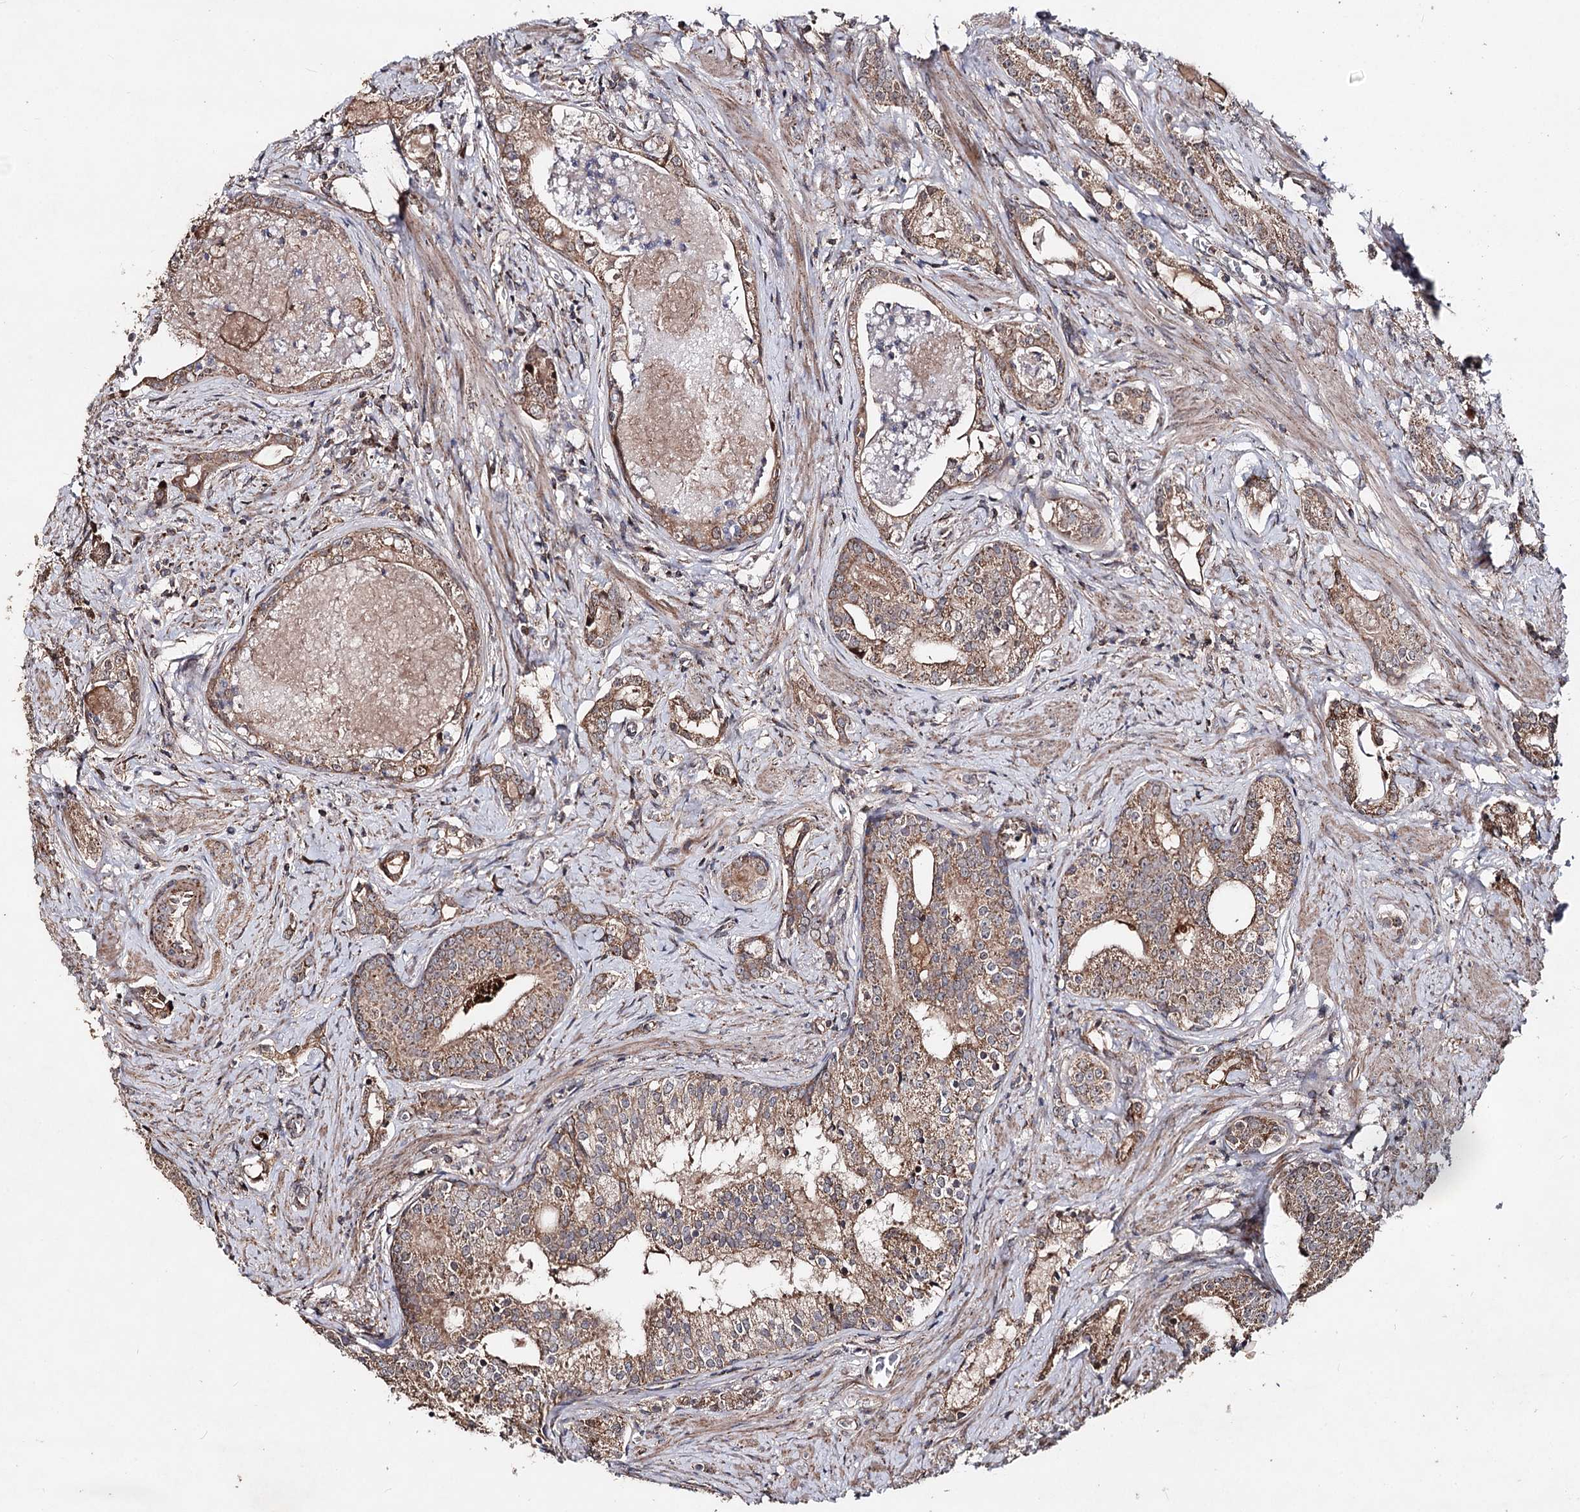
{"staining": {"intensity": "moderate", "quantity": ">75%", "location": "cytoplasmic/membranous"}, "tissue": "prostate cancer", "cell_type": "Tumor cells", "image_type": "cancer", "snomed": [{"axis": "morphology", "description": "Adenocarcinoma, High grade"}, {"axis": "topography", "description": "Prostate"}], "caption": "Prostate high-grade adenocarcinoma stained with immunohistochemistry (IHC) exhibits moderate cytoplasmic/membranous staining in approximately >75% of tumor cells.", "gene": "MINDY3", "patient": {"sex": "male", "age": 58}}